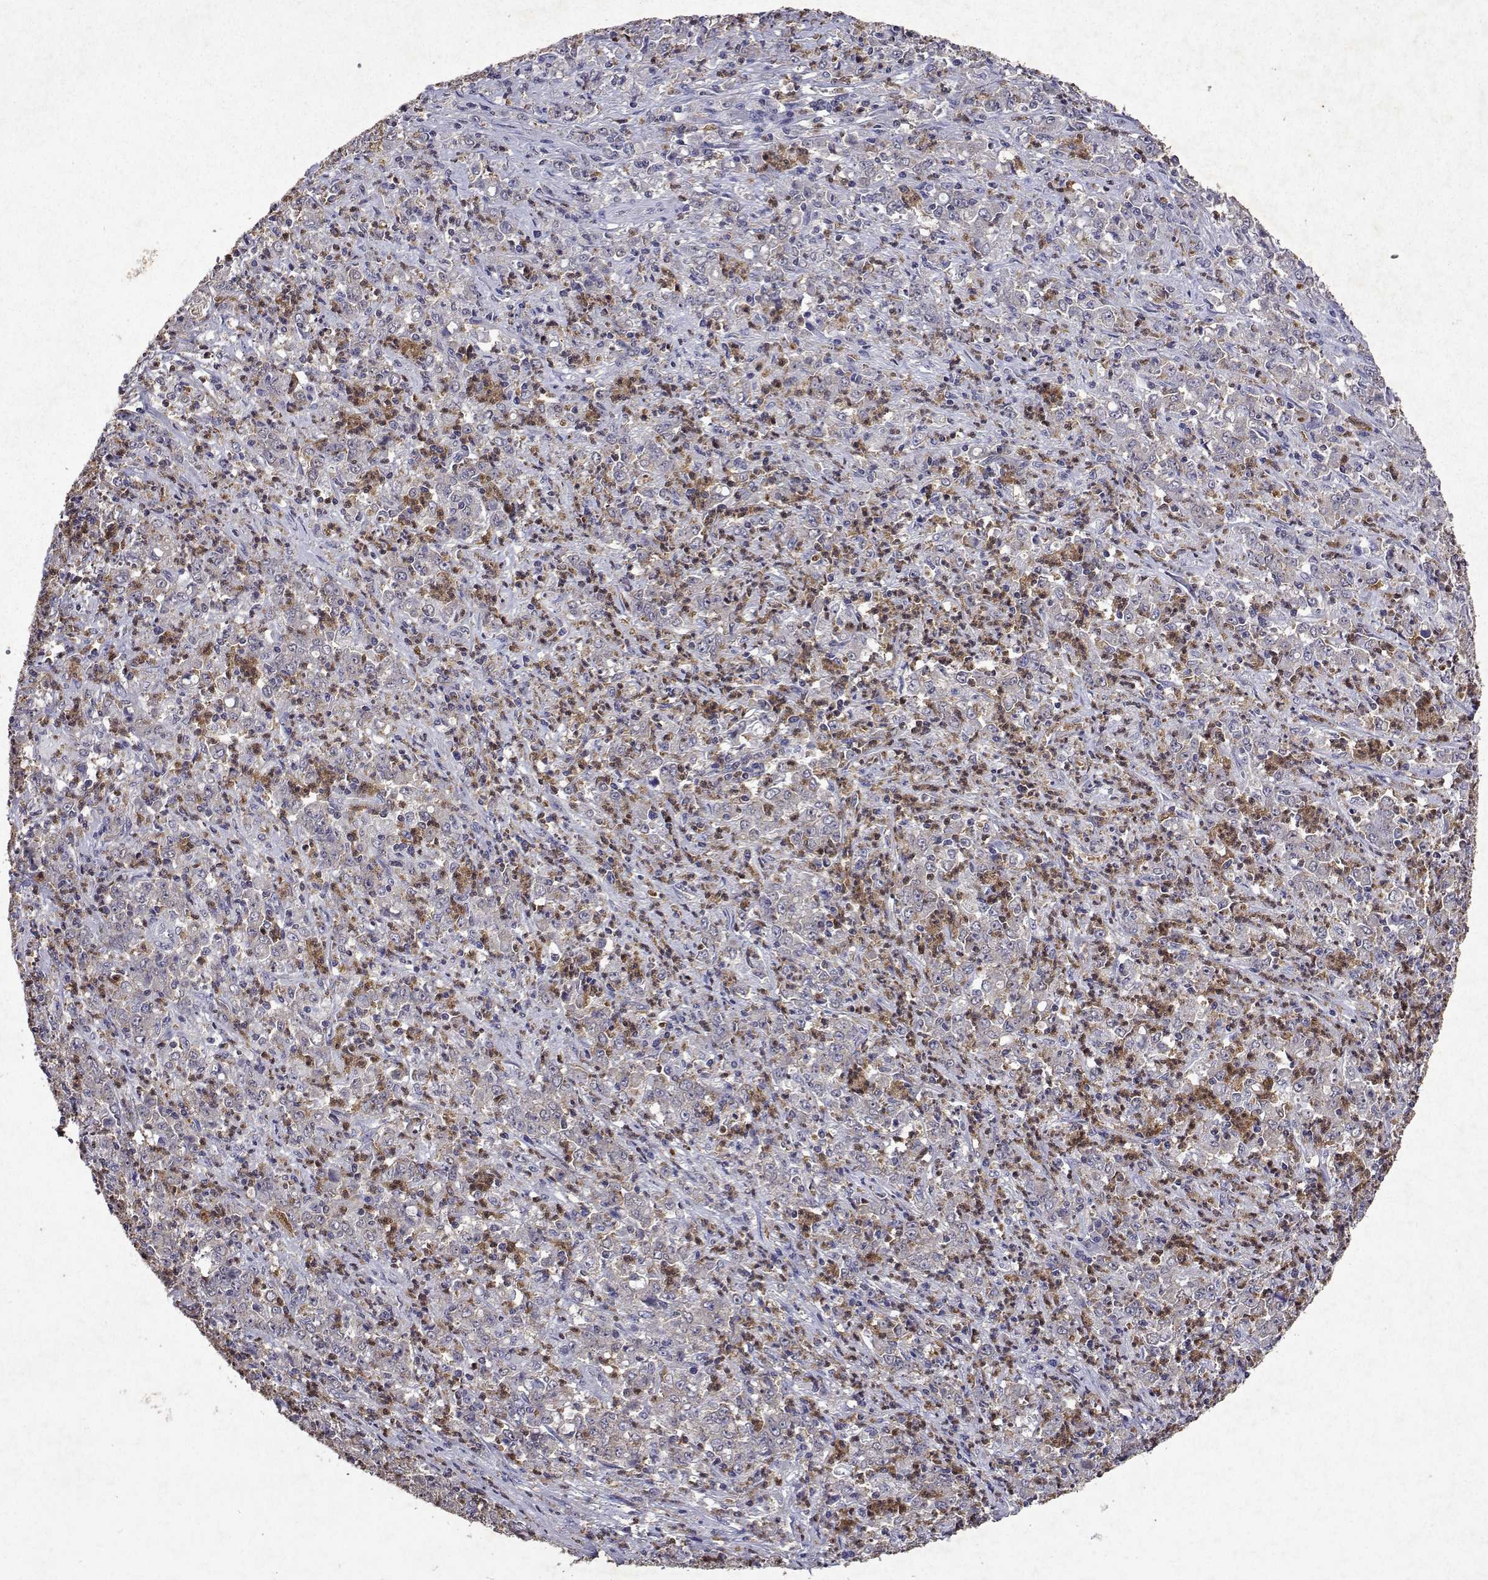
{"staining": {"intensity": "negative", "quantity": "none", "location": "none"}, "tissue": "stomach cancer", "cell_type": "Tumor cells", "image_type": "cancer", "snomed": [{"axis": "morphology", "description": "Adenocarcinoma, NOS"}, {"axis": "topography", "description": "Stomach, lower"}], "caption": "There is no significant expression in tumor cells of stomach cancer (adenocarcinoma). The staining is performed using DAB brown chromogen with nuclei counter-stained in using hematoxylin.", "gene": "APAF1", "patient": {"sex": "female", "age": 71}}